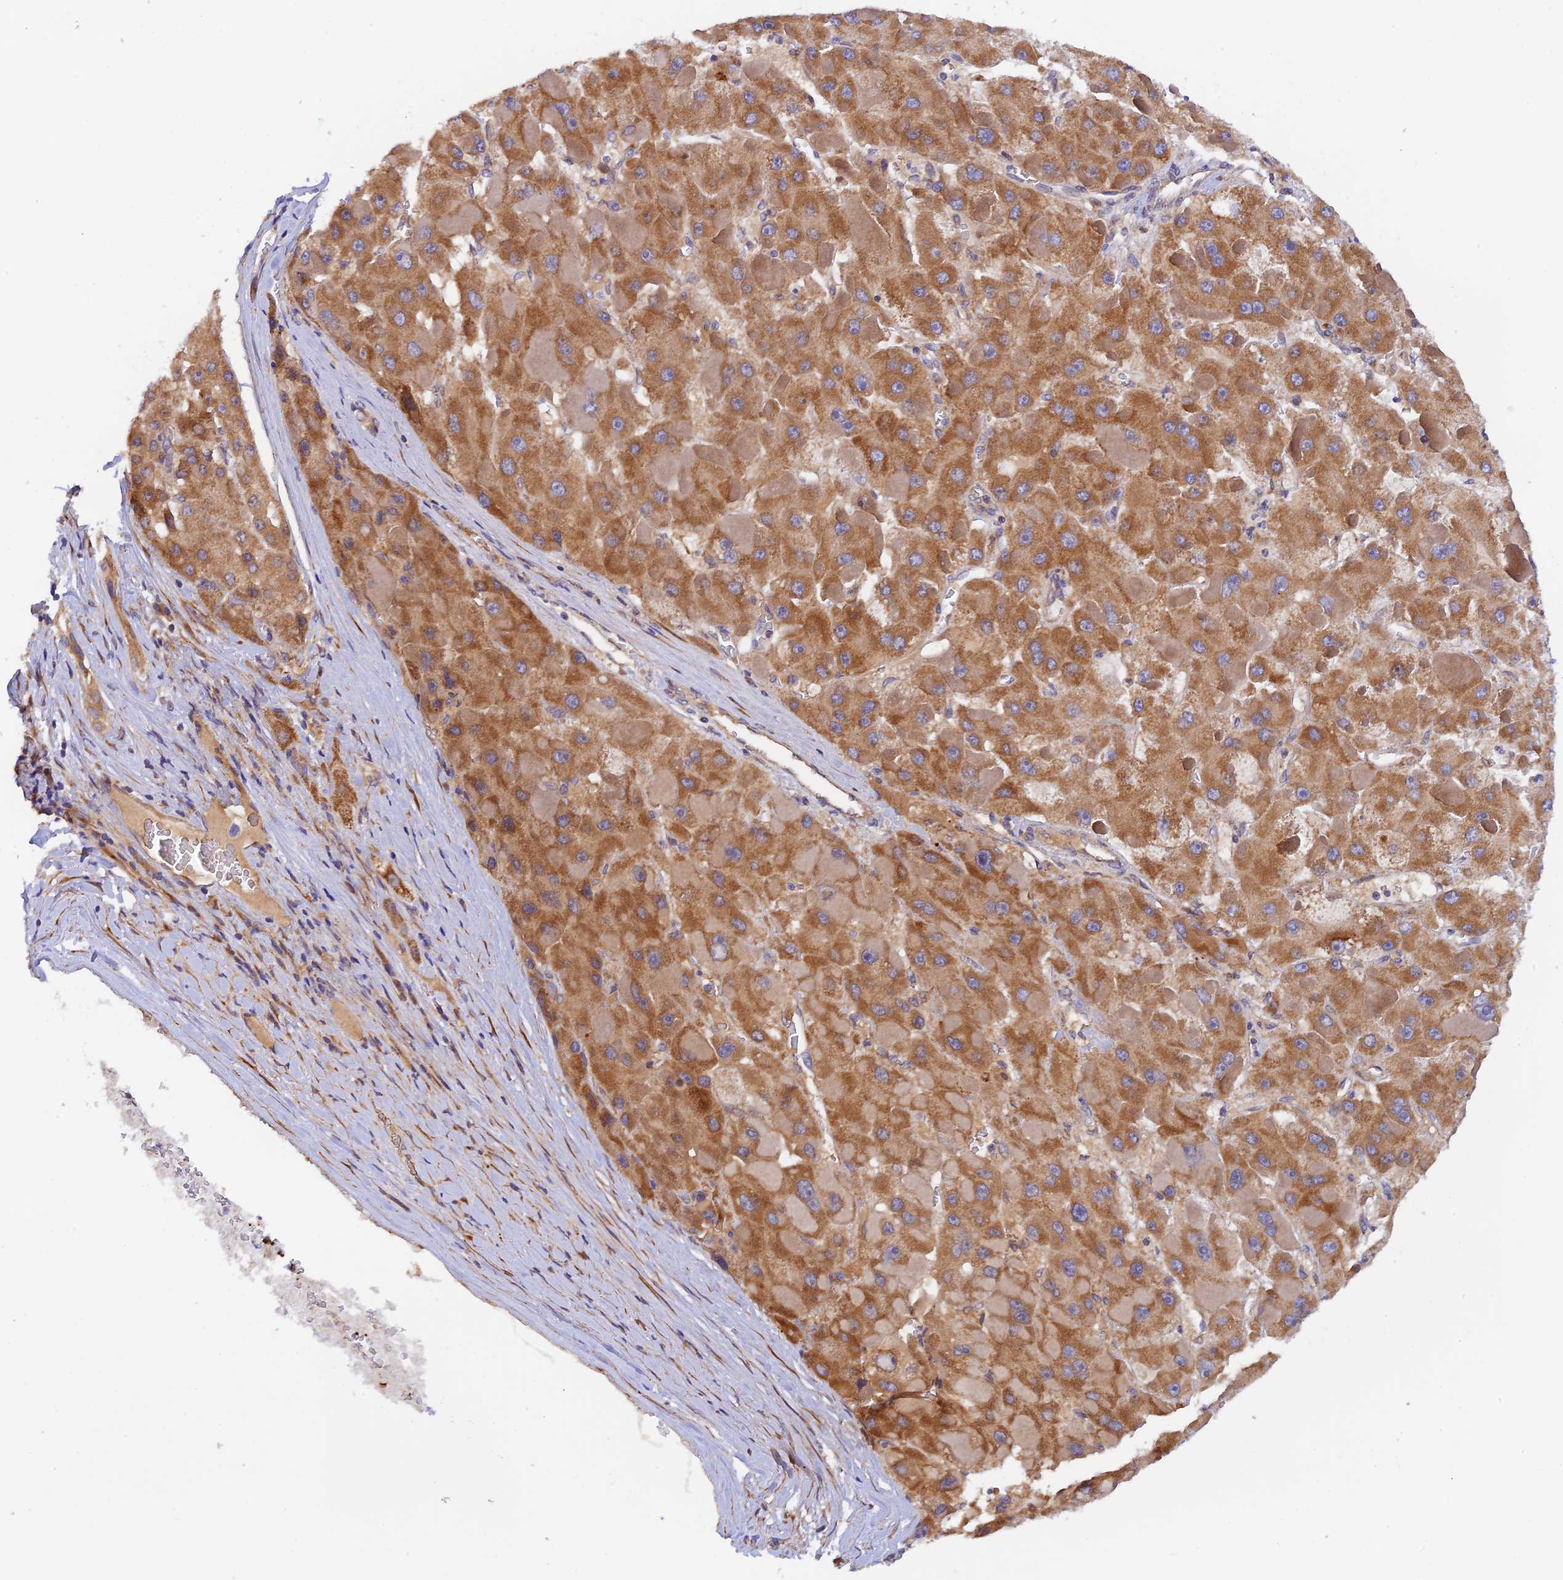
{"staining": {"intensity": "moderate", "quantity": ">75%", "location": "cytoplasmic/membranous"}, "tissue": "liver cancer", "cell_type": "Tumor cells", "image_type": "cancer", "snomed": [{"axis": "morphology", "description": "Carcinoma, Hepatocellular, NOS"}, {"axis": "topography", "description": "Liver"}], "caption": "Moderate cytoplasmic/membranous expression is appreciated in about >75% of tumor cells in hepatocellular carcinoma (liver).", "gene": "RANBP6", "patient": {"sex": "female", "age": 73}}